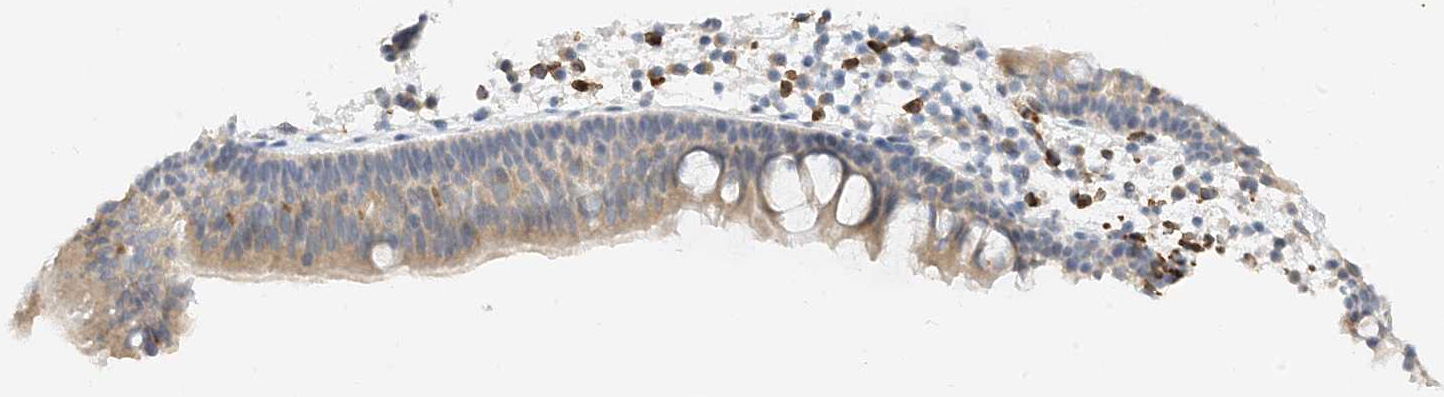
{"staining": {"intensity": "weak", "quantity": "25%-75%", "location": "cytoplasmic/membranous"}, "tissue": "nasopharynx", "cell_type": "Respiratory epithelial cells", "image_type": "normal", "snomed": [{"axis": "morphology", "description": "Normal tissue, NOS"}, {"axis": "morphology", "description": "Inflammation, NOS"}, {"axis": "morphology", "description": "Malignant melanoma, Metastatic site"}, {"axis": "topography", "description": "Nasopharynx"}], "caption": "Respiratory epithelial cells reveal weak cytoplasmic/membranous staining in about 25%-75% of cells in normal nasopharynx.", "gene": "KIFBP", "patient": {"sex": "male", "age": 70}}